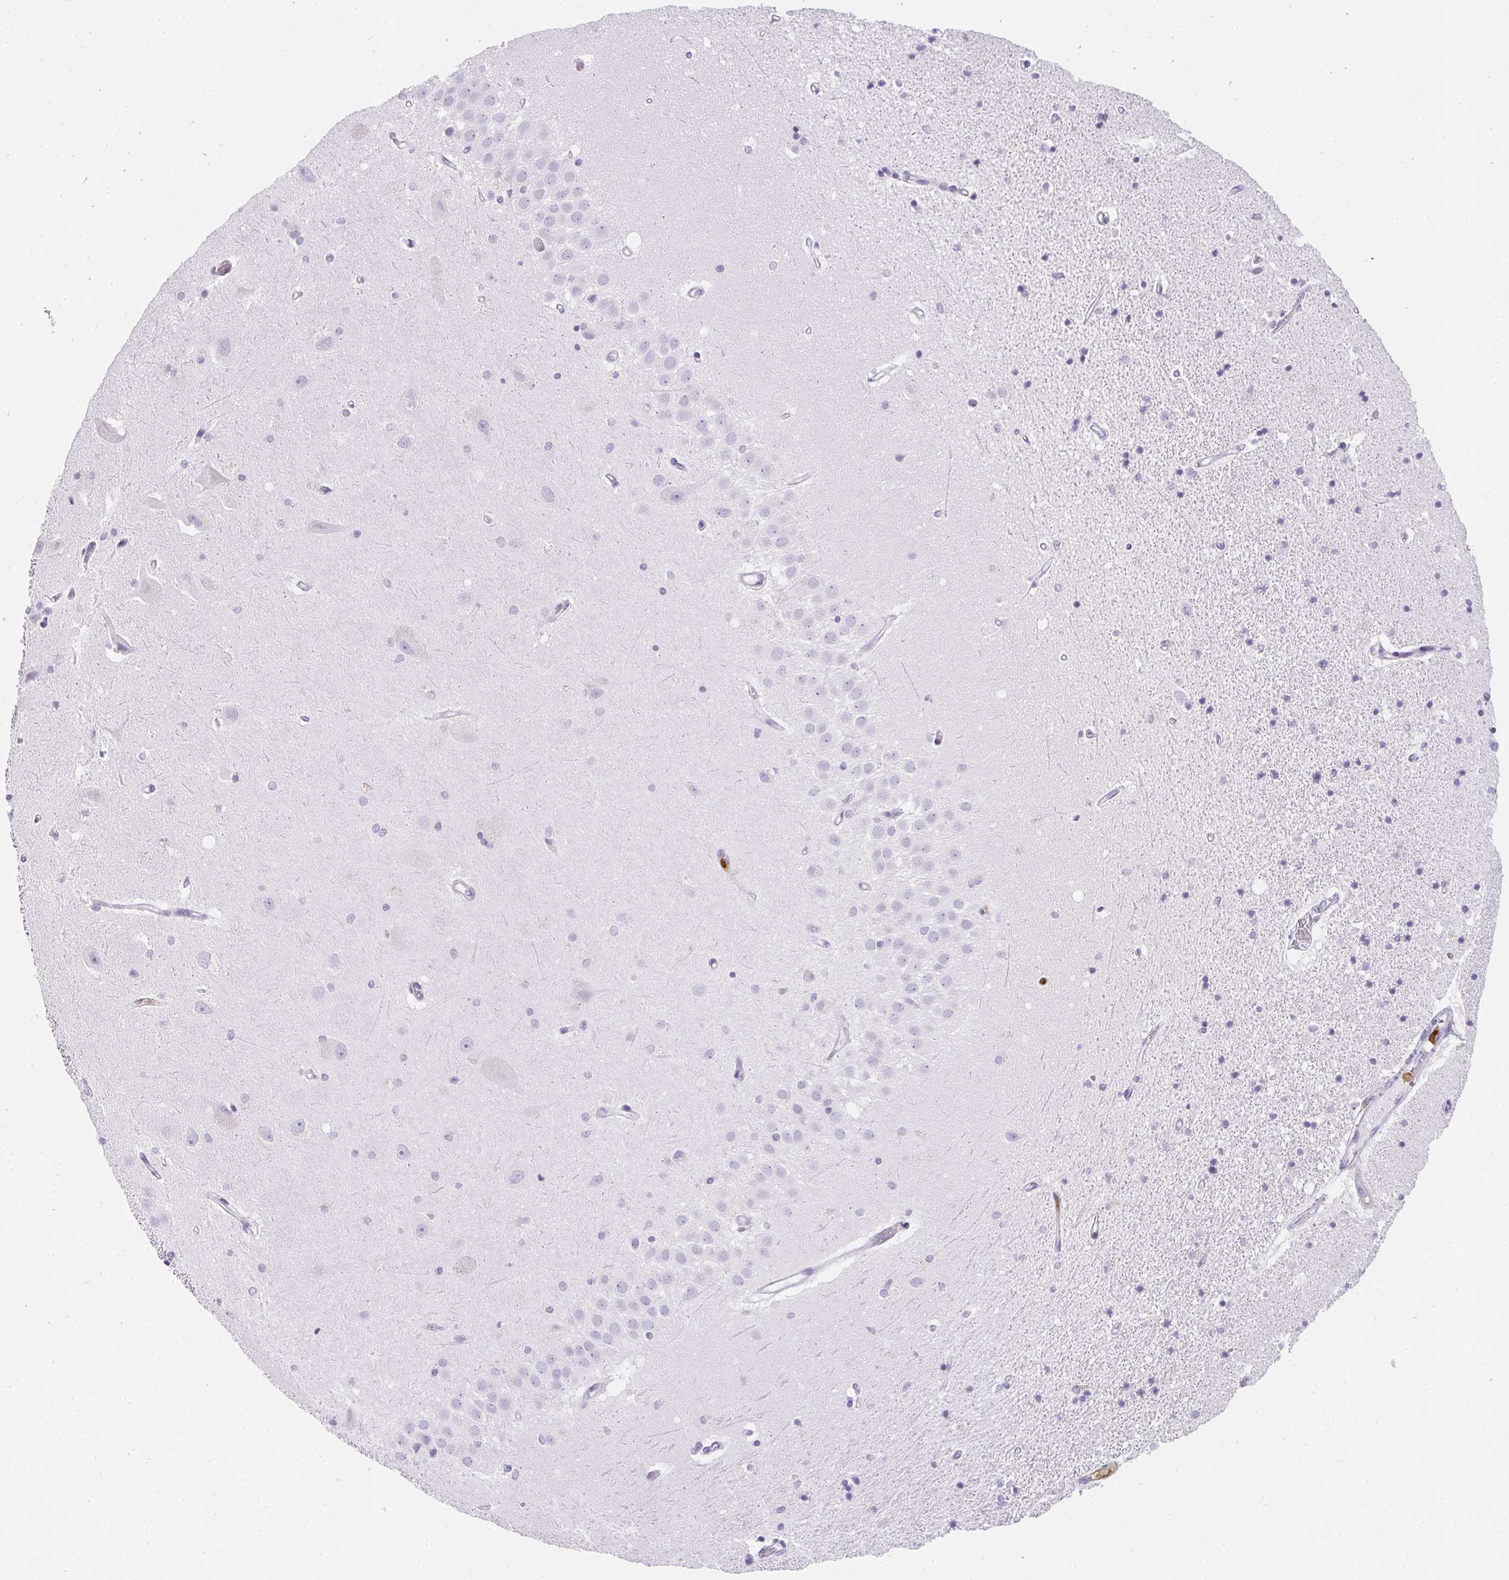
{"staining": {"intensity": "negative", "quantity": "none", "location": "none"}, "tissue": "hippocampus", "cell_type": "Glial cells", "image_type": "normal", "snomed": [{"axis": "morphology", "description": "Normal tissue, NOS"}, {"axis": "topography", "description": "Hippocampus"}], "caption": "Glial cells are negative for brown protein staining in unremarkable hippocampus. Brightfield microscopy of immunohistochemistry stained with DAB (3,3'-diaminobenzidine) (brown) and hematoxylin (blue), captured at high magnification.", "gene": "HK3", "patient": {"sex": "male", "age": 63}}